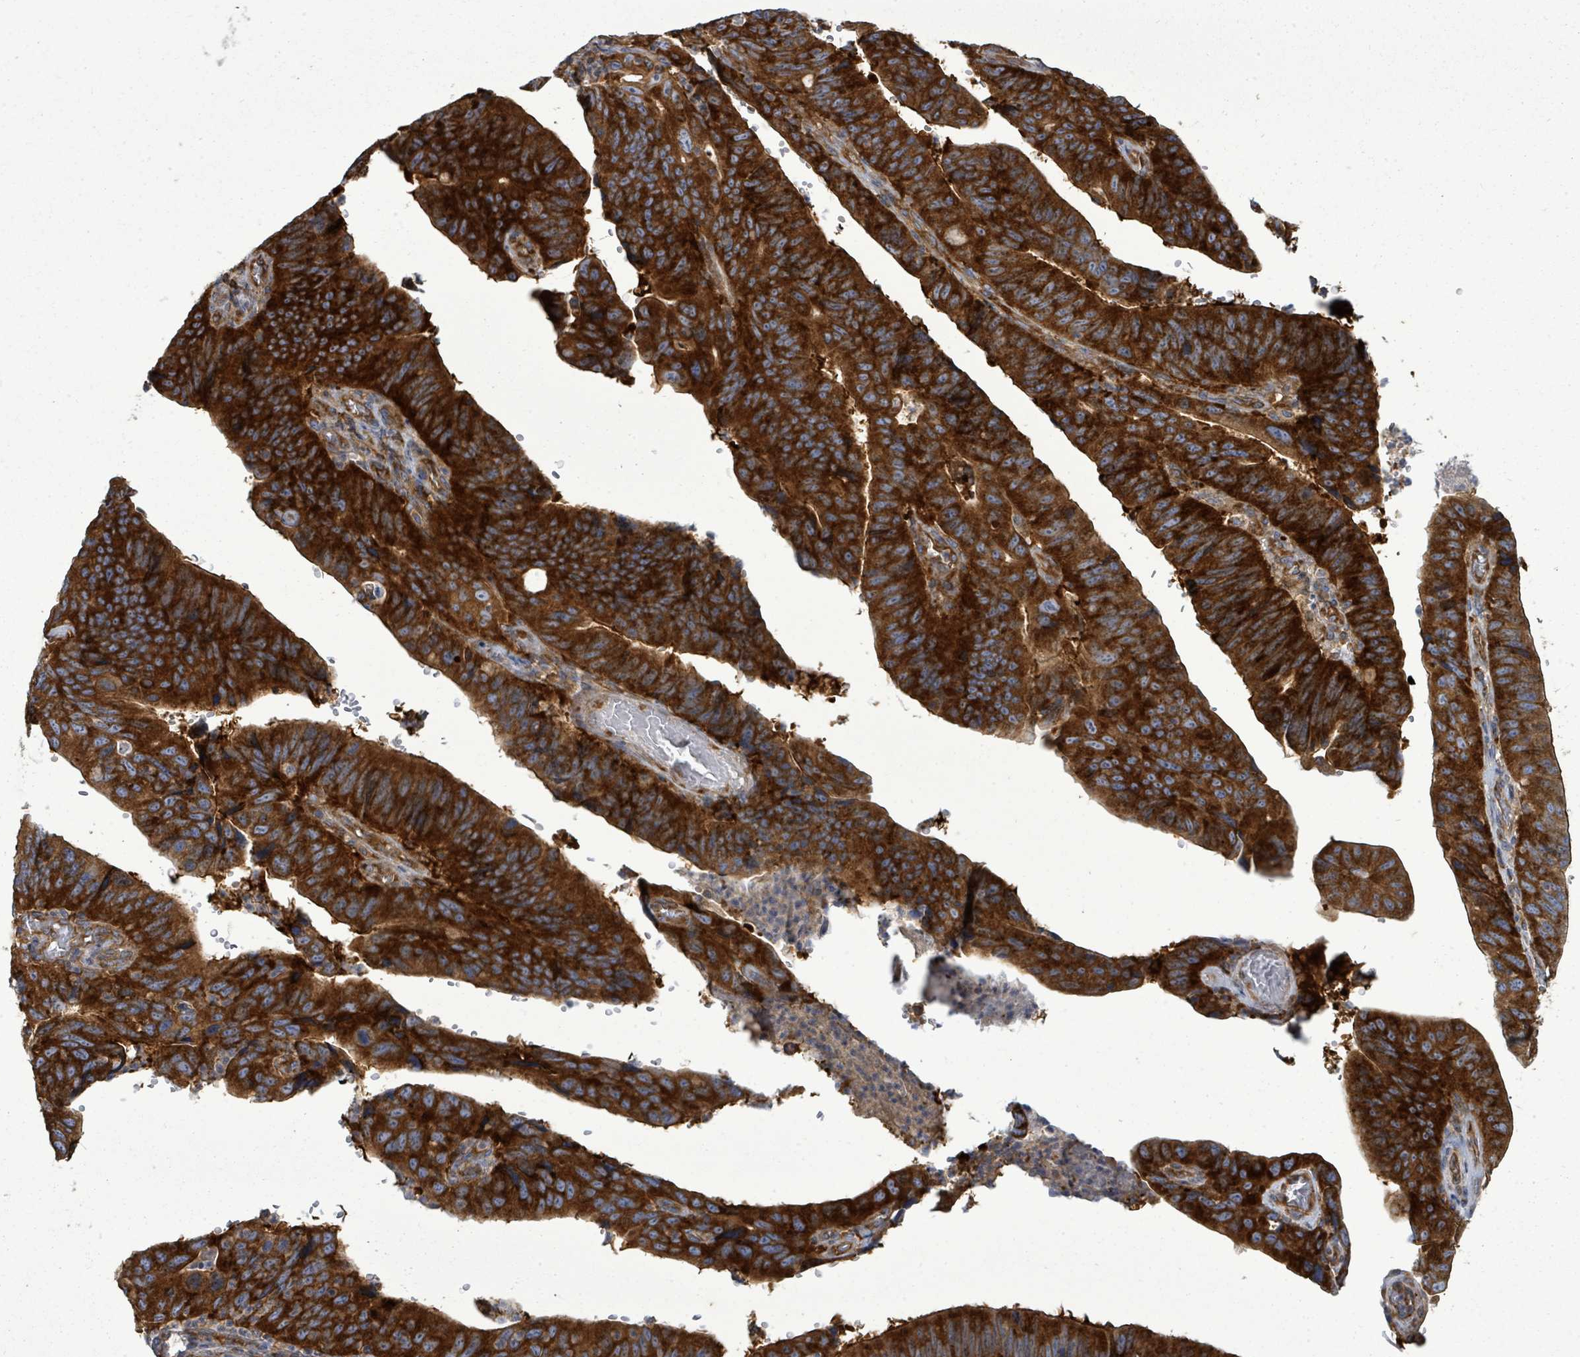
{"staining": {"intensity": "strong", "quantity": ">75%", "location": "cytoplasmic/membranous"}, "tissue": "stomach cancer", "cell_type": "Tumor cells", "image_type": "cancer", "snomed": [{"axis": "morphology", "description": "Adenocarcinoma, NOS"}, {"axis": "topography", "description": "Stomach"}], "caption": "This image displays stomach cancer stained with immunohistochemistry to label a protein in brown. The cytoplasmic/membranous of tumor cells show strong positivity for the protein. Nuclei are counter-stained blue.", "gene": "EIF3C", "patient": {"sex": "male", "age": 59}}